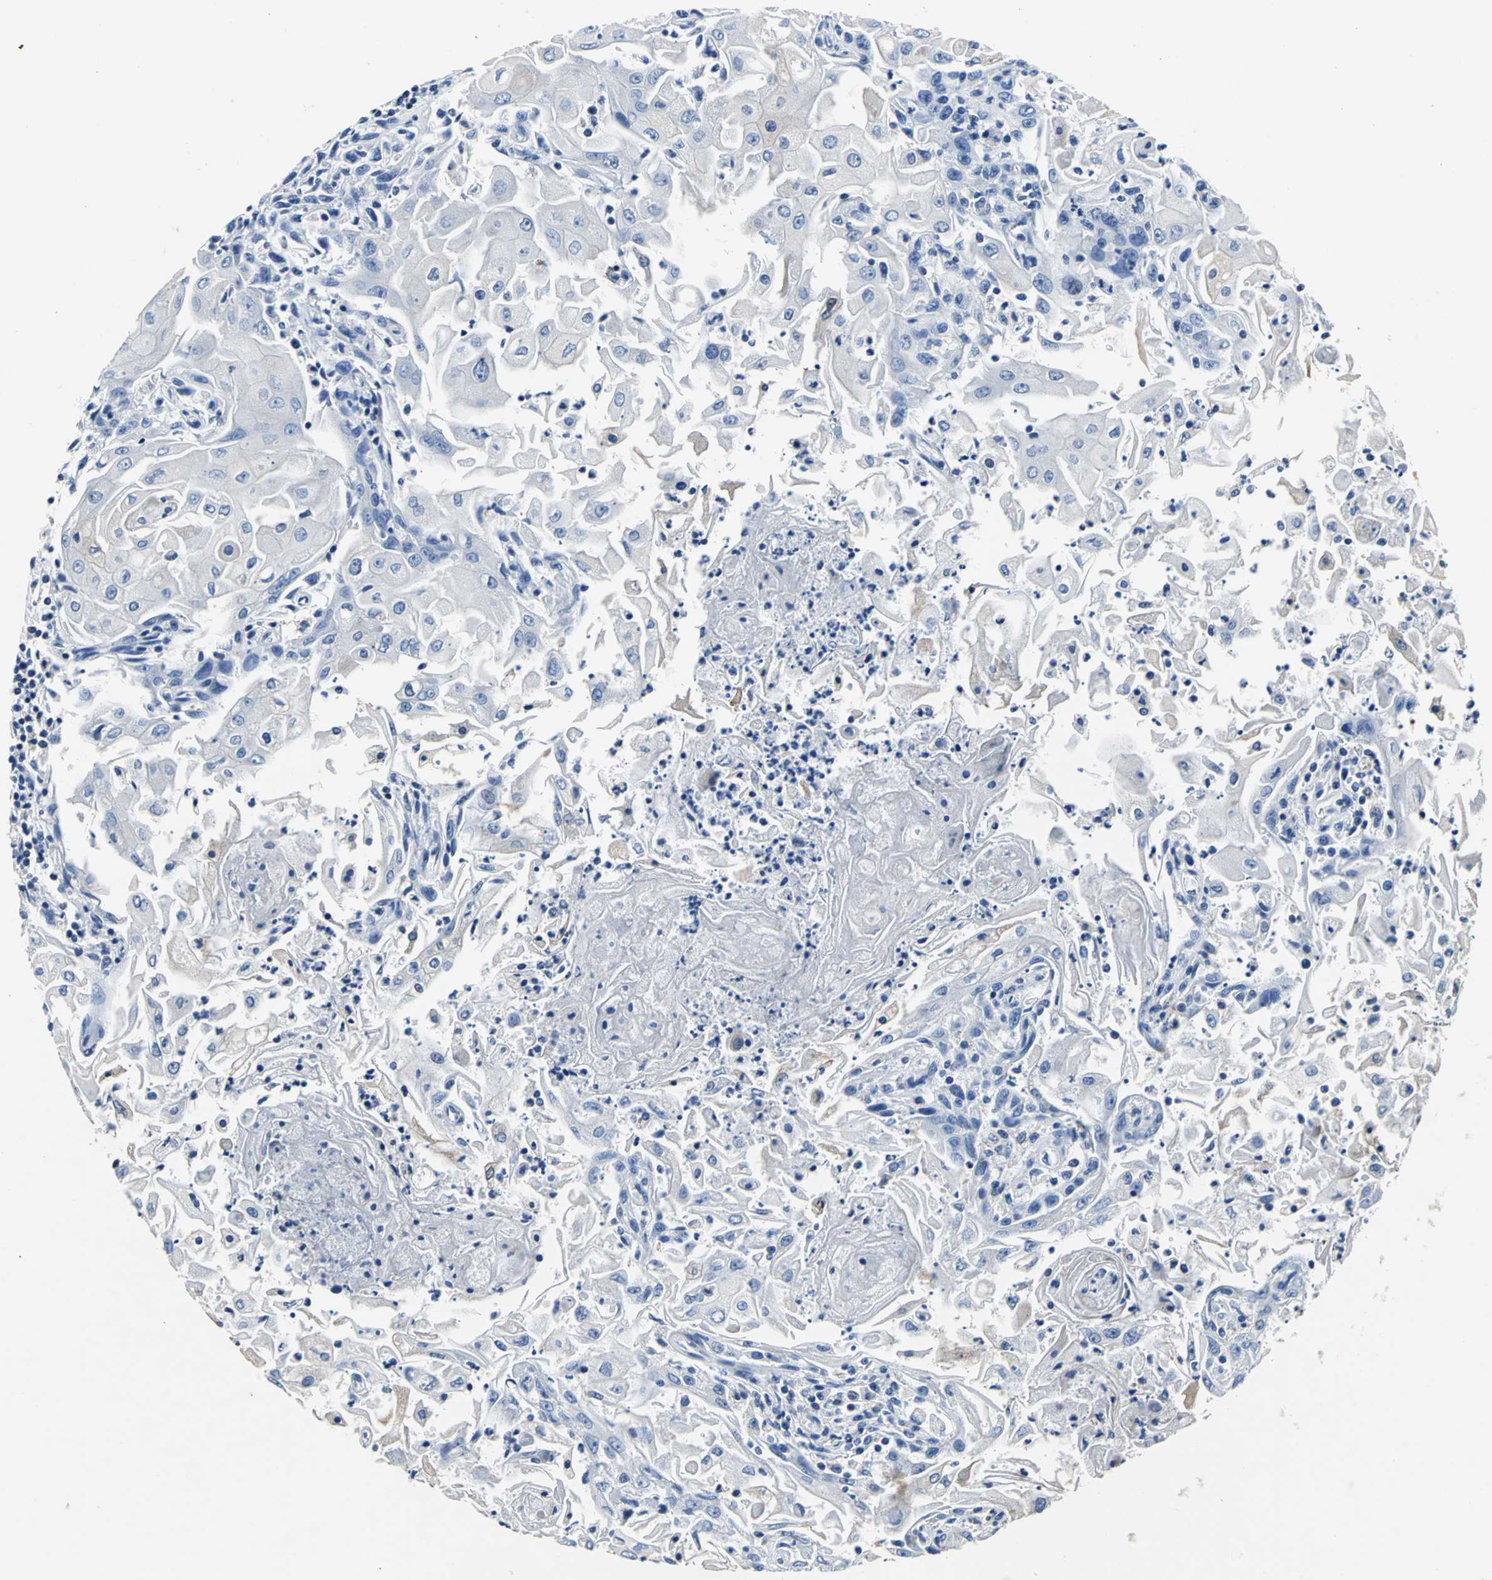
{"staining": {"intensity": "negative", "quantity": "none", "location": "none"}, "tissue": "head and neck cancer", "cell_type": "Tumor cells", "image_type": "cancer", "snomed": [{"axis": "morphology", "description": "Squamous cell carcinoma, NOS"}, {"axis": "topography", "description": "Oral tissue"}, {"axis": "topography", "description": "Head-Neck"}], "caption": "There is no significant positivity in tumor cells of head and neck squamous cell carcinoma.", "gene": "IFI6", "patient": {"sex": "female", "age": 76}}